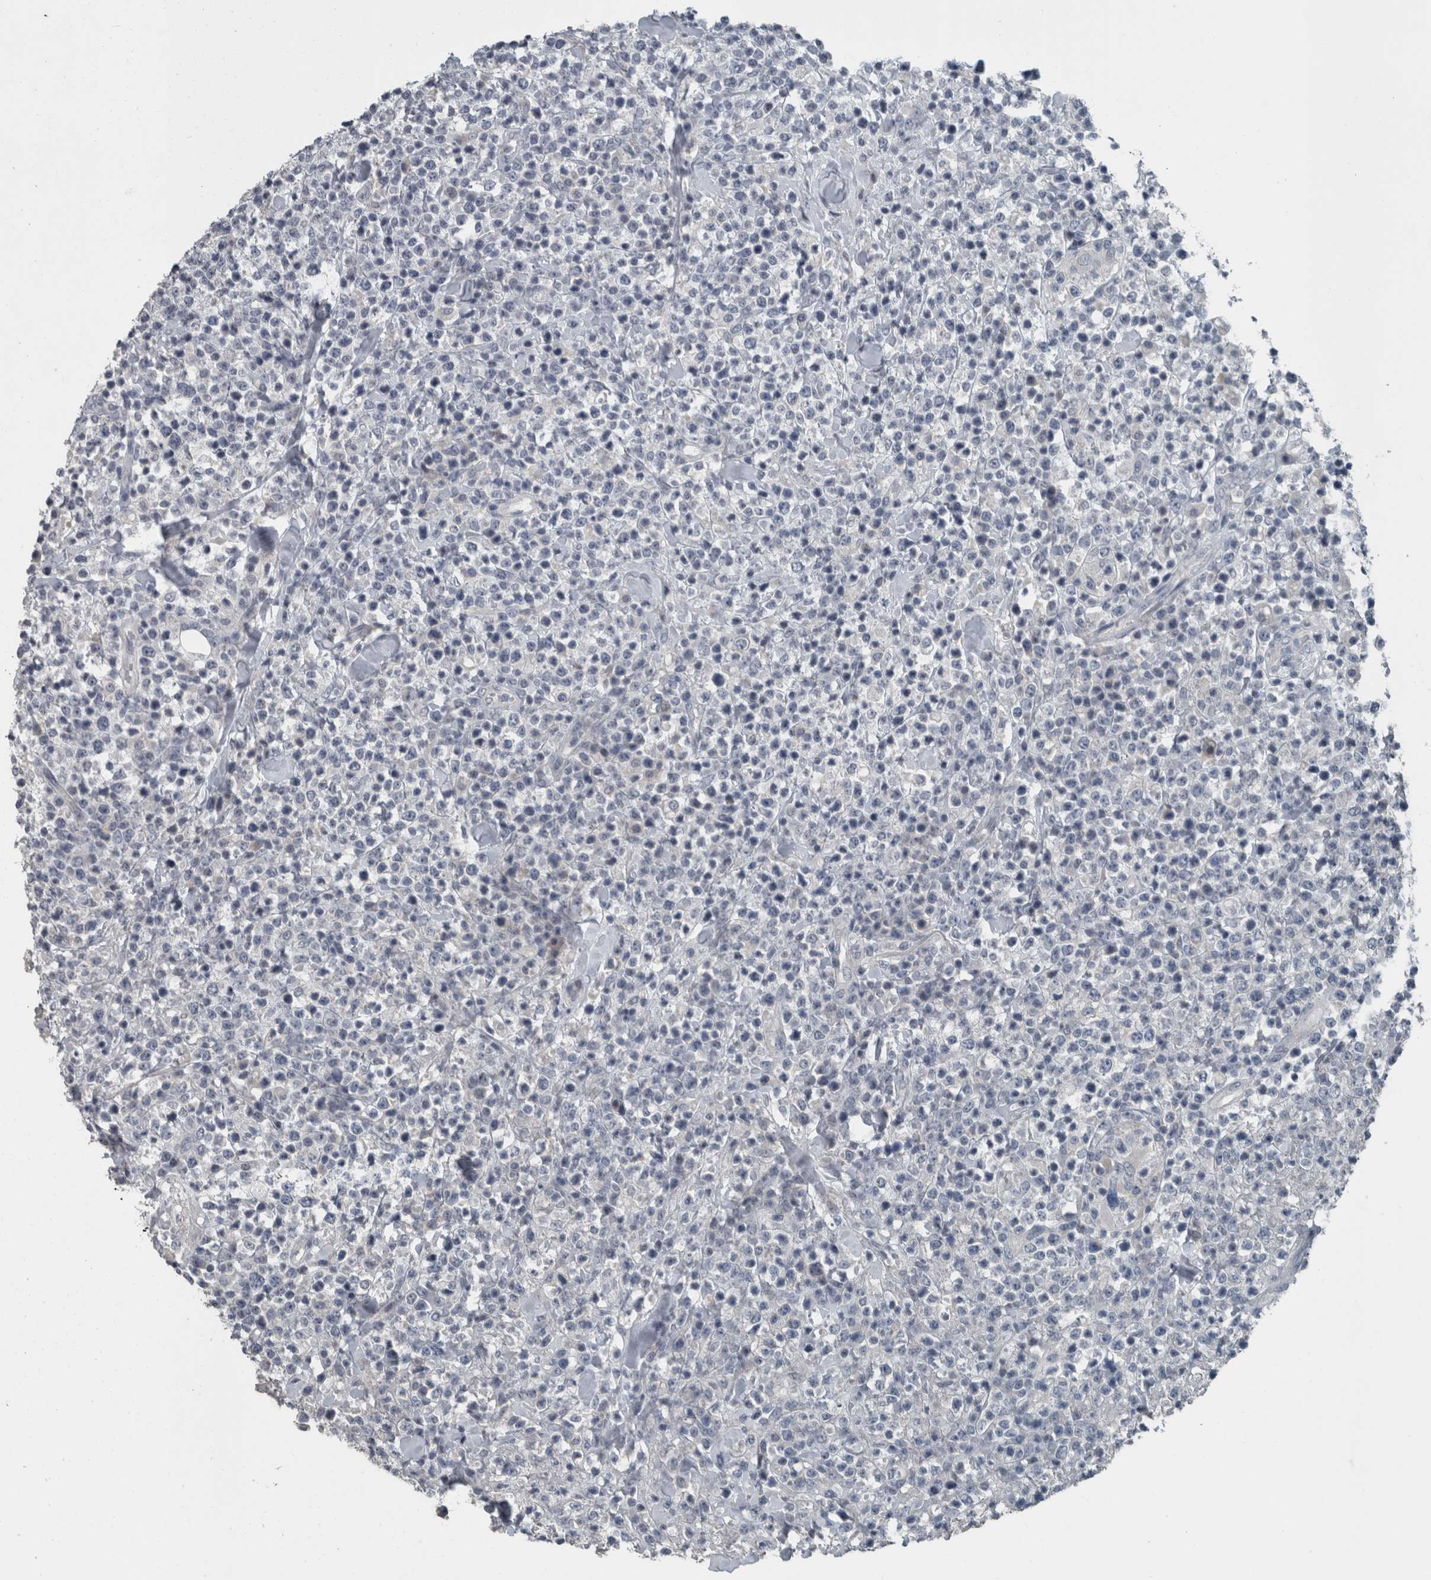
{"staining": {"intensity": "negative", "quantity": "none", "location": "none"}, "tissue": "lymphoma", "cell_type": "Tumor cells", "image_type": "cancer", "snomed": [{"axis": "morphology", "description": "Malignant lymphoma, non-Hodgkin's type, High grade"}, {"axis": "topography", "description": "Colon"}], "caption": "Tumor cells are negative for protein expression in human malignant lymphoma, non-Hodgkin's type (high-grade).", "gene": "KRT20", "patient": {"sex": "female", "age": 53}}